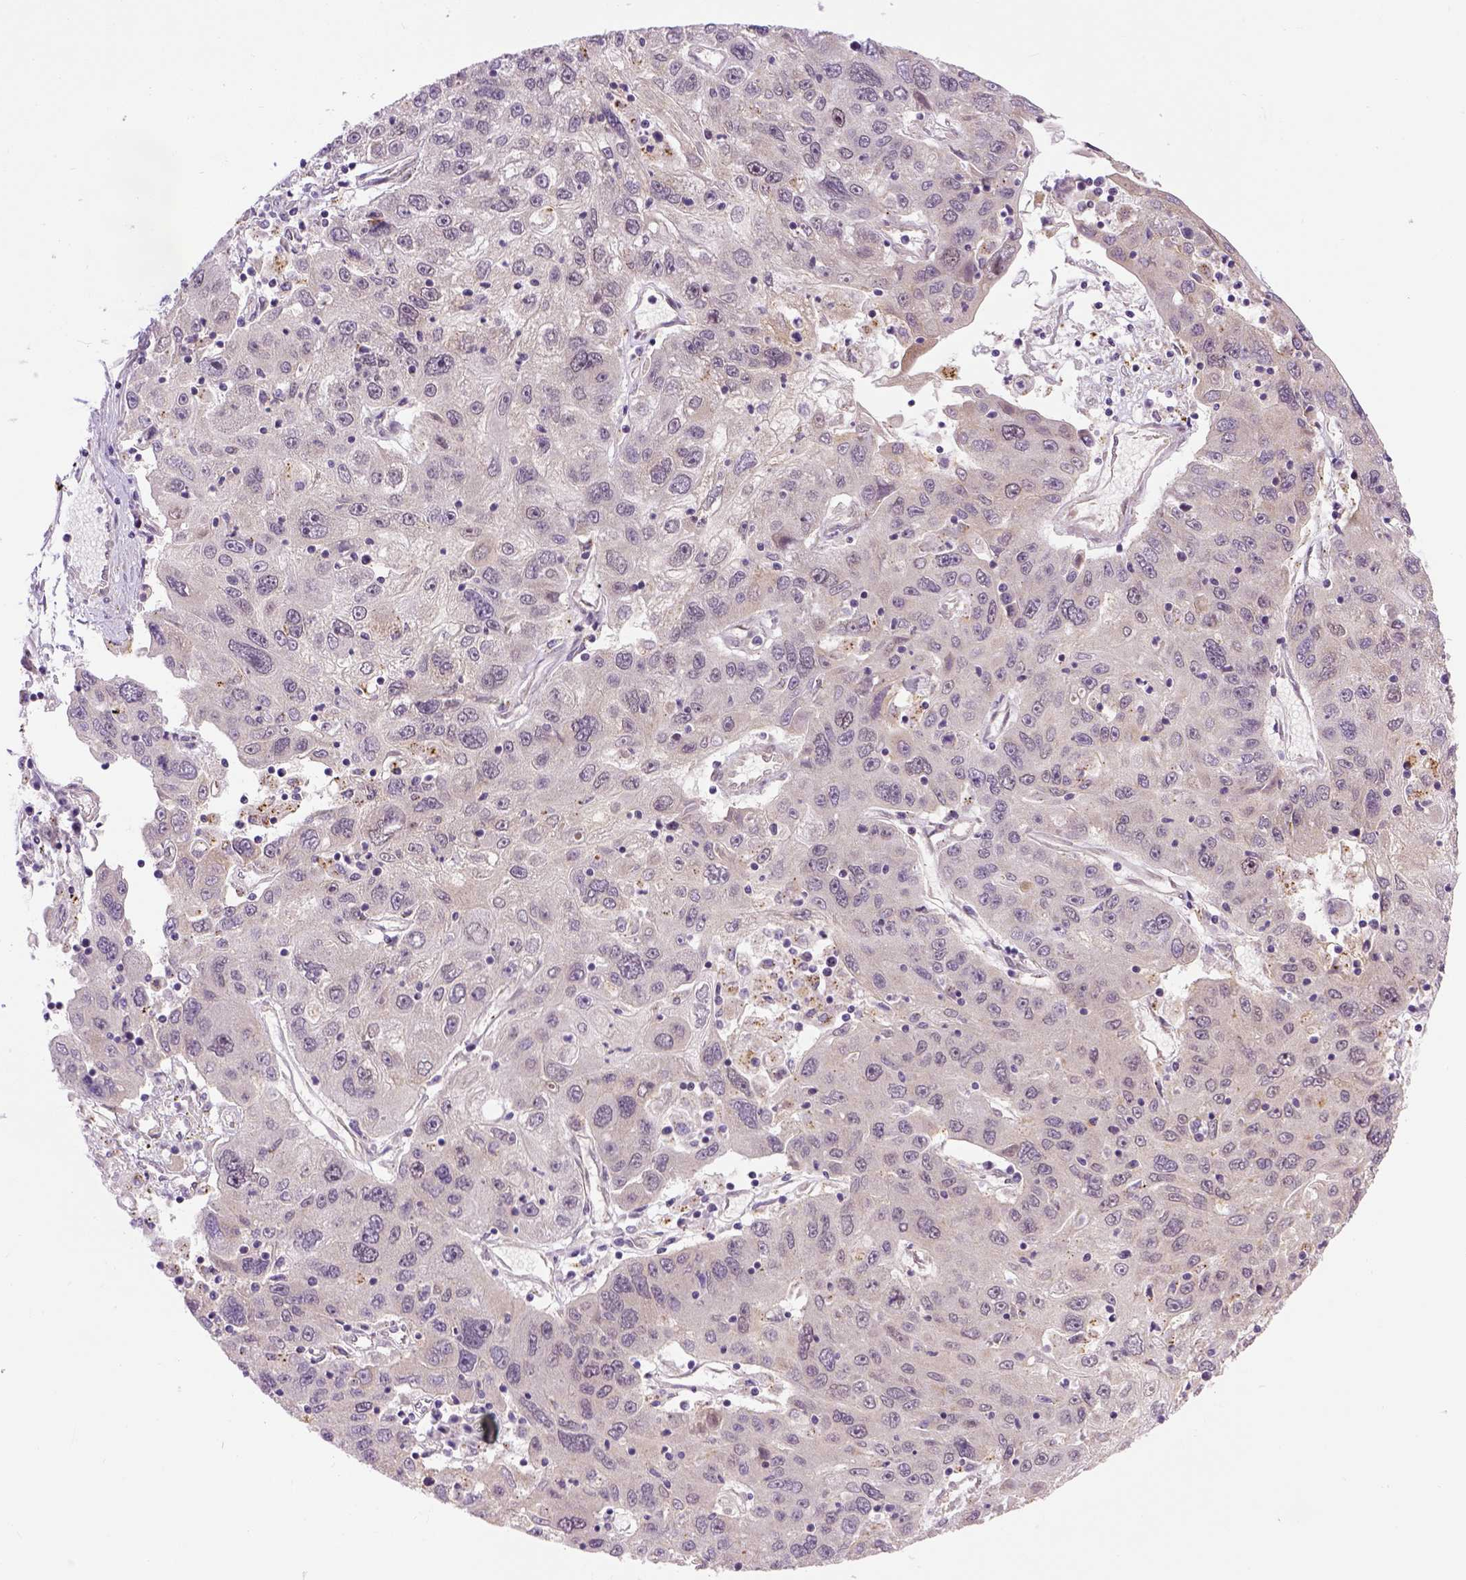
{"staining": {"intensity": "weak", "quantity": "<25%", "location": "cytoplasmic/membranous"}, "tissue": "stomach cancer", "cell_type": "Tumor cells", "image_type": "cancer", "snomed": [{"axis": "morphology", "description": "Adenocarcinoma, NOS"}, {"axis": "topography", "description": "Stomach"}], "caption": "High magnification brightfield microscopy of stomach adenocarcinoma stained with DAB (3,3'-diaminobenzidine) (brown) and counterstained with hematoxylin (blue): tumor cells show no significant positivity.", "gene": "KAZN", "patient": {"sex": "male", "age": 56}}